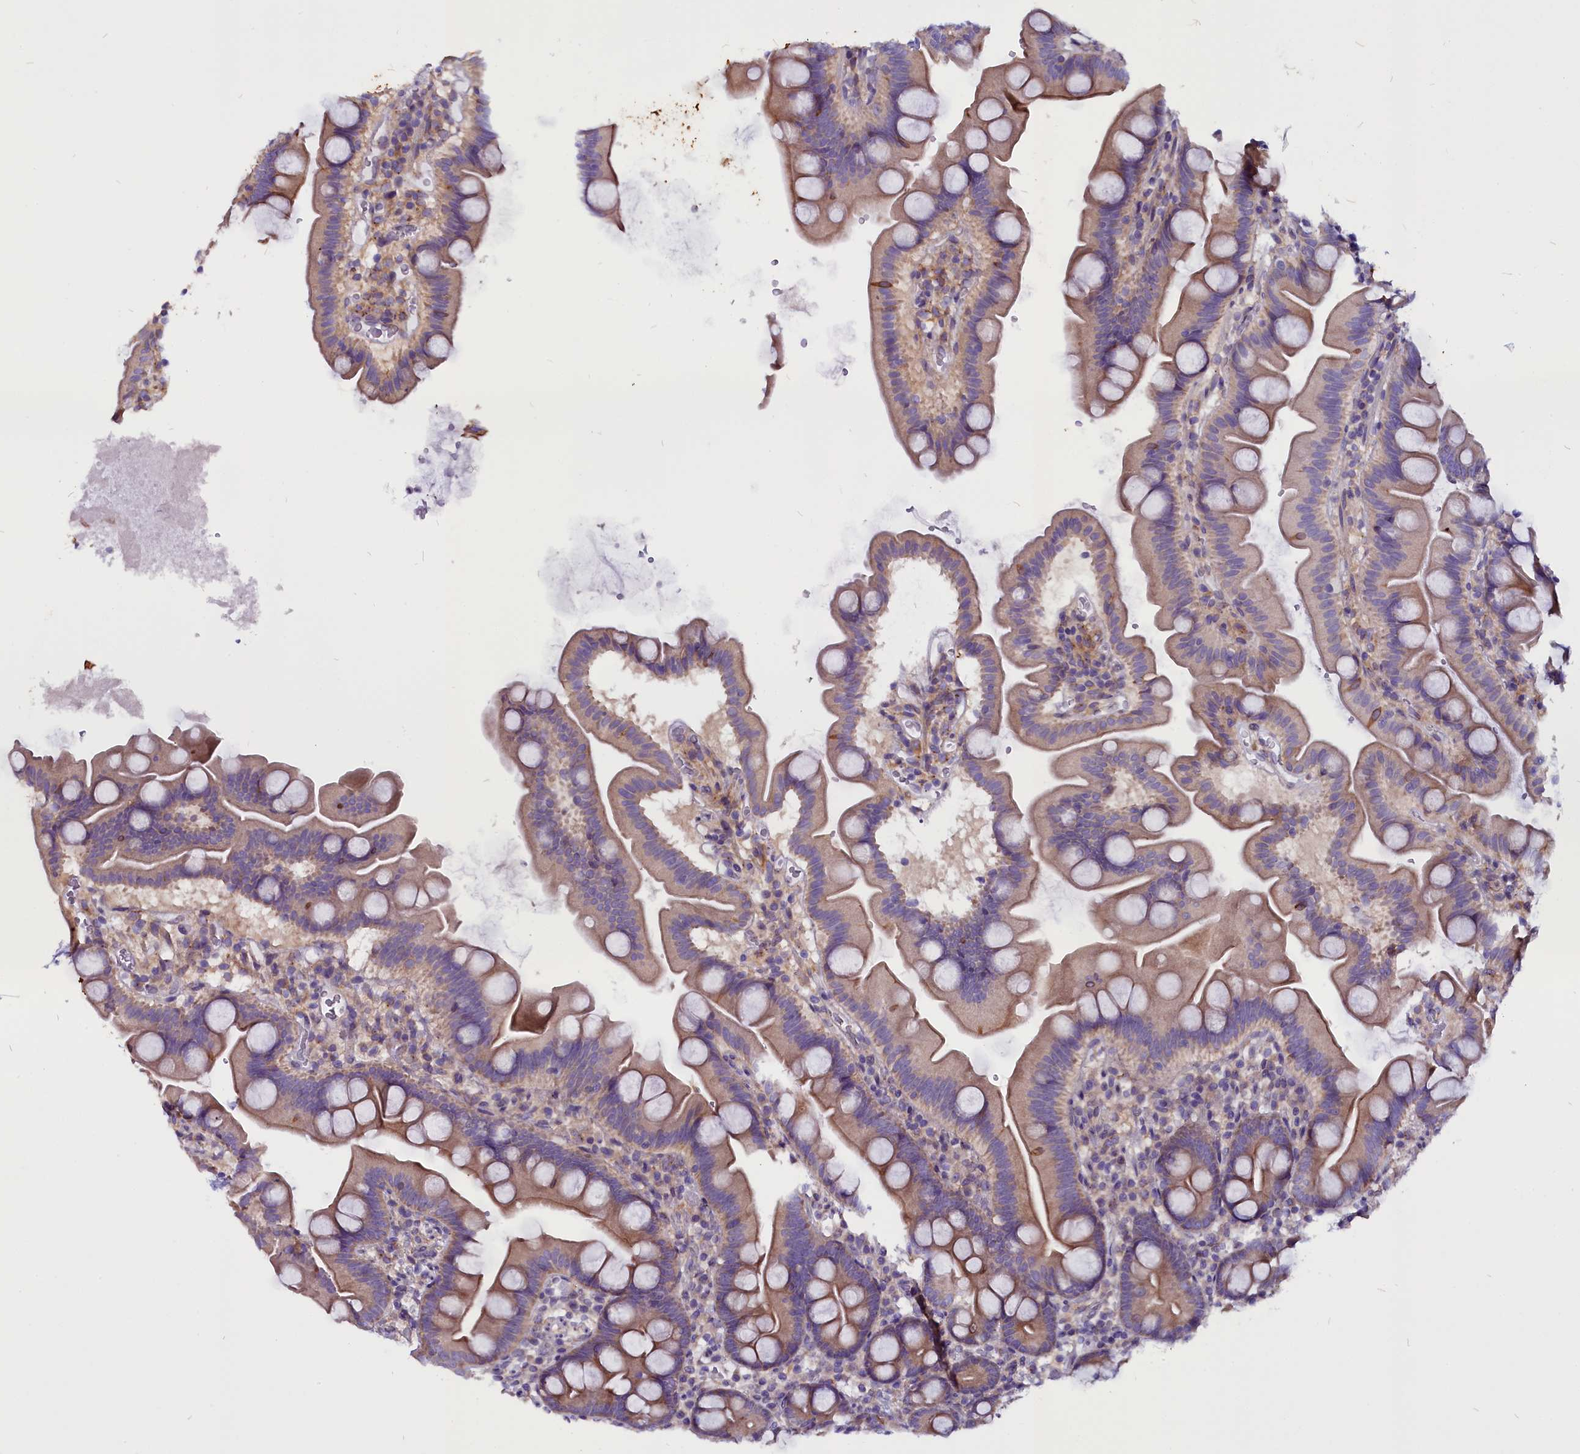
{"staining": {"intensity": "strong", "quantity": "25%-75%", "location": "cytoplasmic/membranous"}, "tissue": "small intestine", "cell_type": "Glandular cells", "image_type": "normal", "snomed": [{"axis": "morphology", "description": "Normal tissue, NOS"}, {"axis": "topography", "description": "Small intestine"}], "caption": "The photomicrograph demonstrates immunohistochemical staining of normal small intestine. There is strong cytoplasmic/membranous staining is present in about 25%-75% of glandular cells.", "gene": "CEP170", "patient": {"sex": "female", "age": 68}}